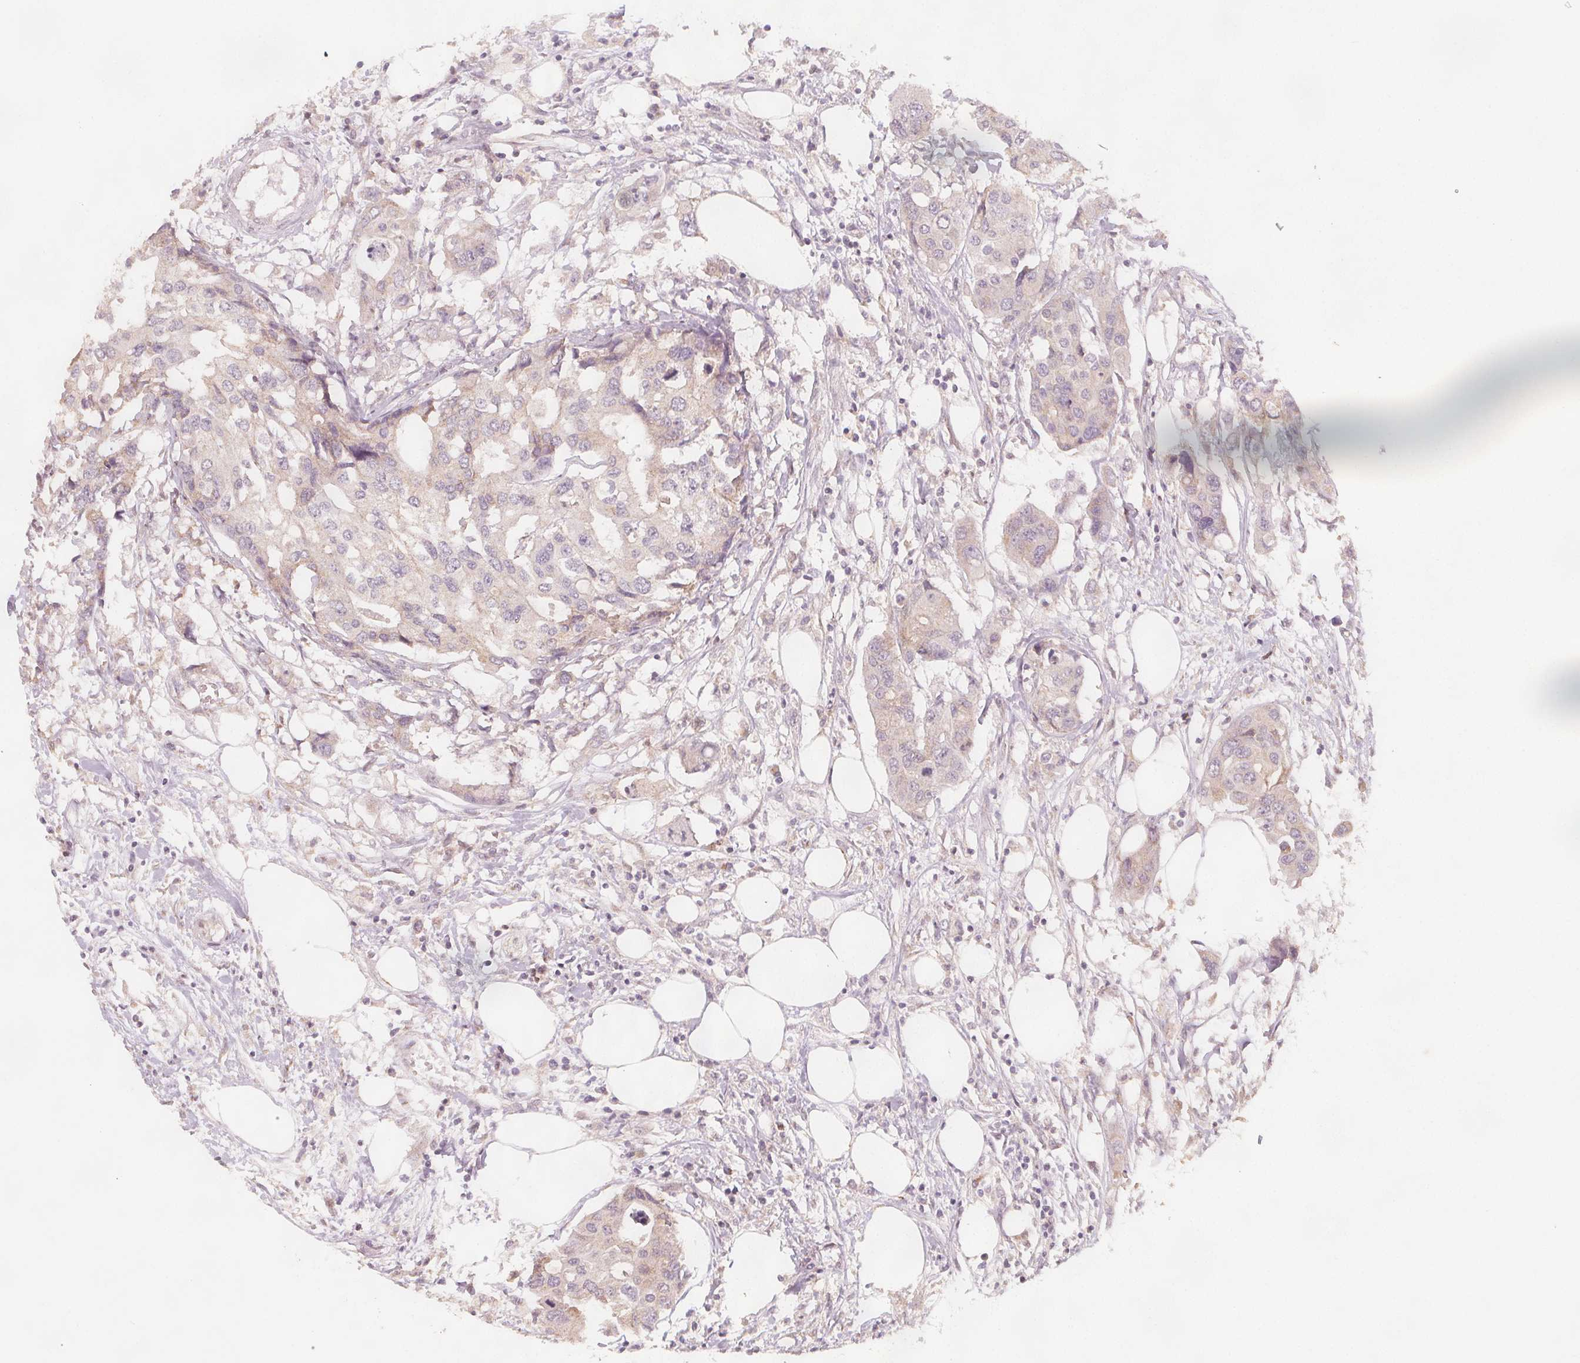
{"staining": {"intensity": "negative", "quantity": "none", "location": "none"}, "tissue": "colorectal cancer", "cell_type": "Tumor cells", "image_type": "cancer", "snomed": [{"axis": "morphology", "description": "Adenocarcinoma, NOS"}, {"axis": "topography", "description": "Colon"}], "caption": "Photomicrograph shows no protein expression in tumor cells of adenocarcinoma (colorectal) tissue. (Brightfield microscopy of DAB (3,3'-diaminobenzidine) immunohistochemistry (IHC) at high magnification).", "gene": "NCSTN", "patient": {"sex": "male", "age": 77}}